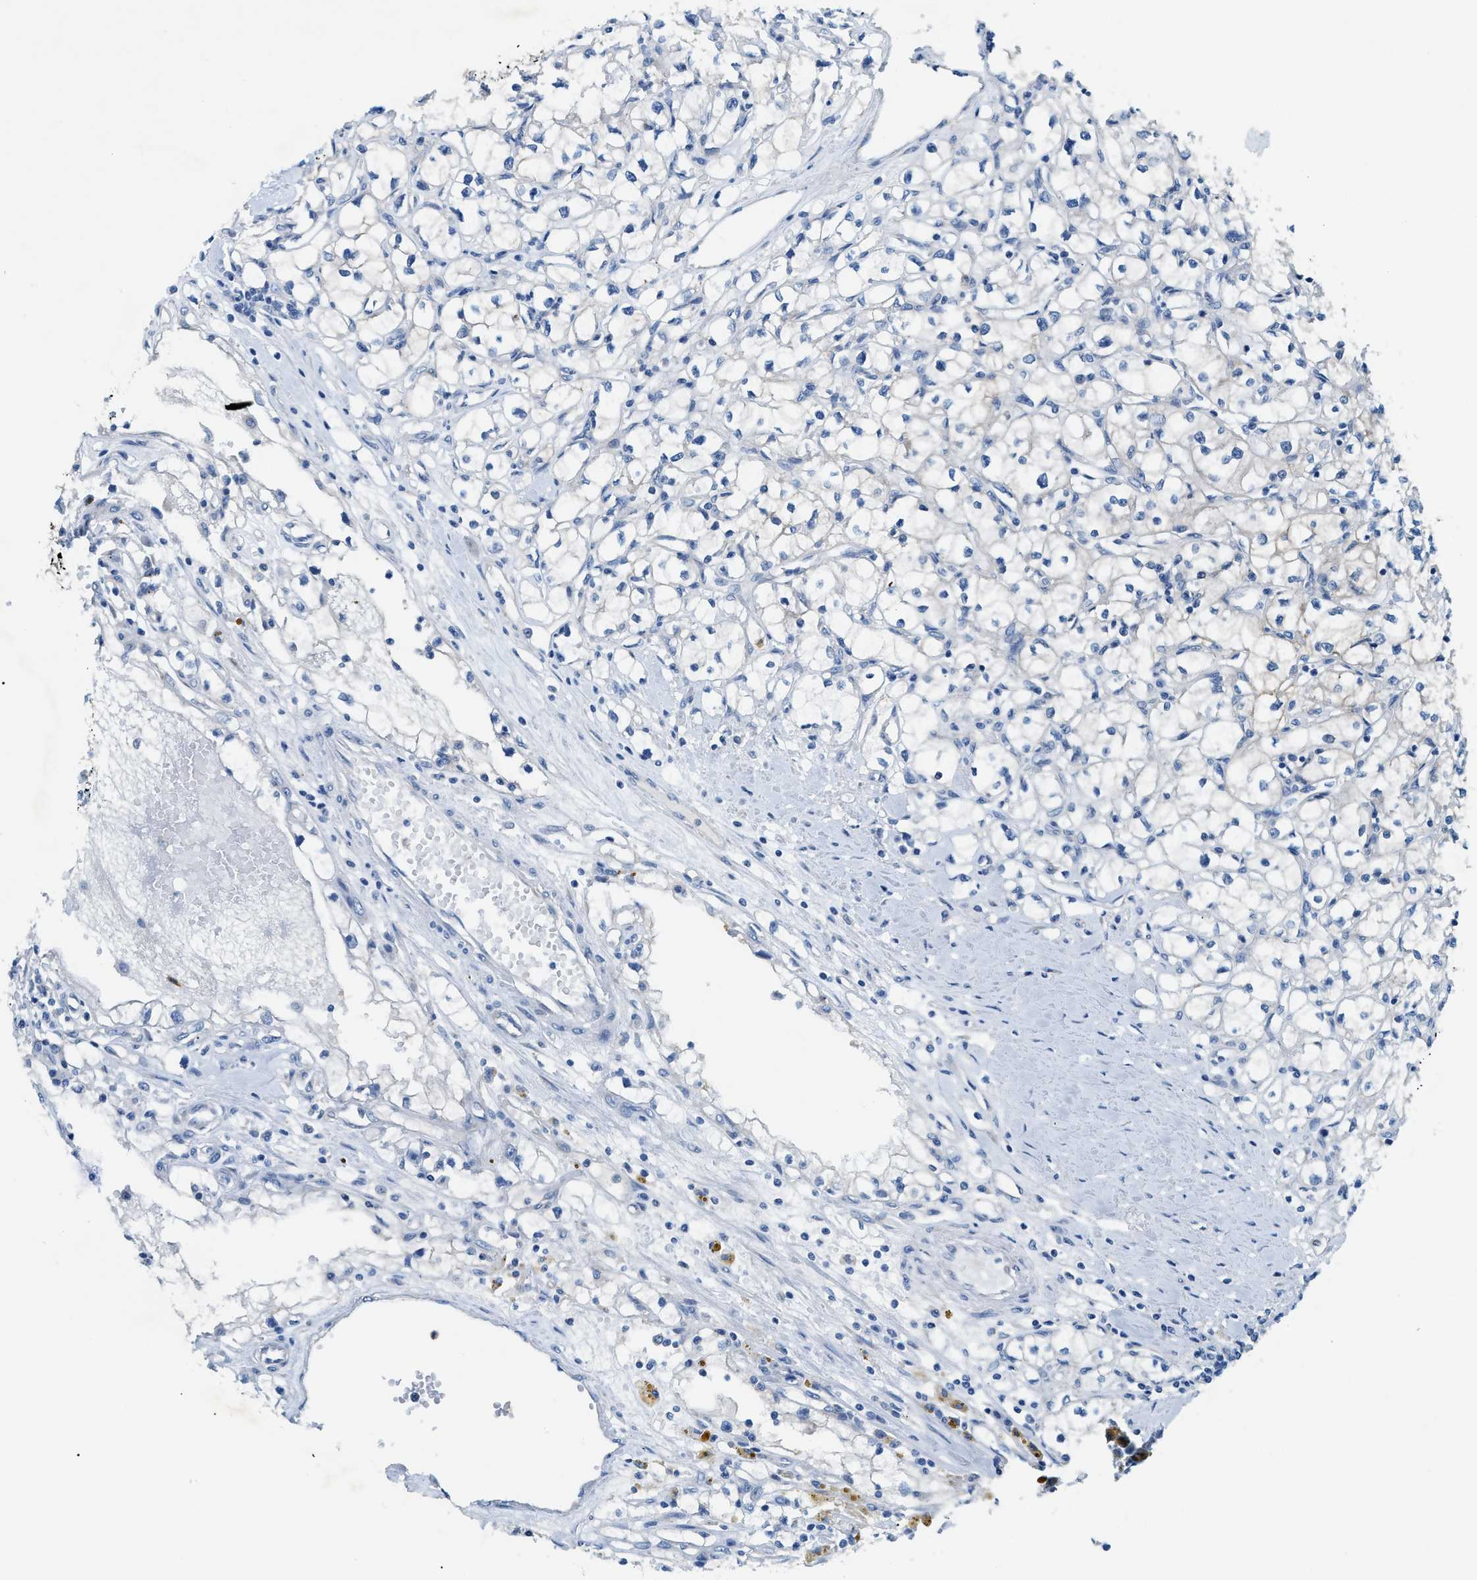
{"staining": {"intensity": "negative", "quantity": "none", "location": "none"}, "tissue": "renal cancer", "cell_type": "Tumor cells", "image_type": "cancer", "snomed": [{"axis": "morphology", "description": "Adenocarcinoma, NOS"}, {"axis": "topography", "description": "Kidney"}], "caption": "Immunohistochemical staining of human adenocarcinoma (renal) reveals no significant staining in tumor cells.", "gene": "ZDHHC13", "patient": {"sex": "male", "age": 56}}